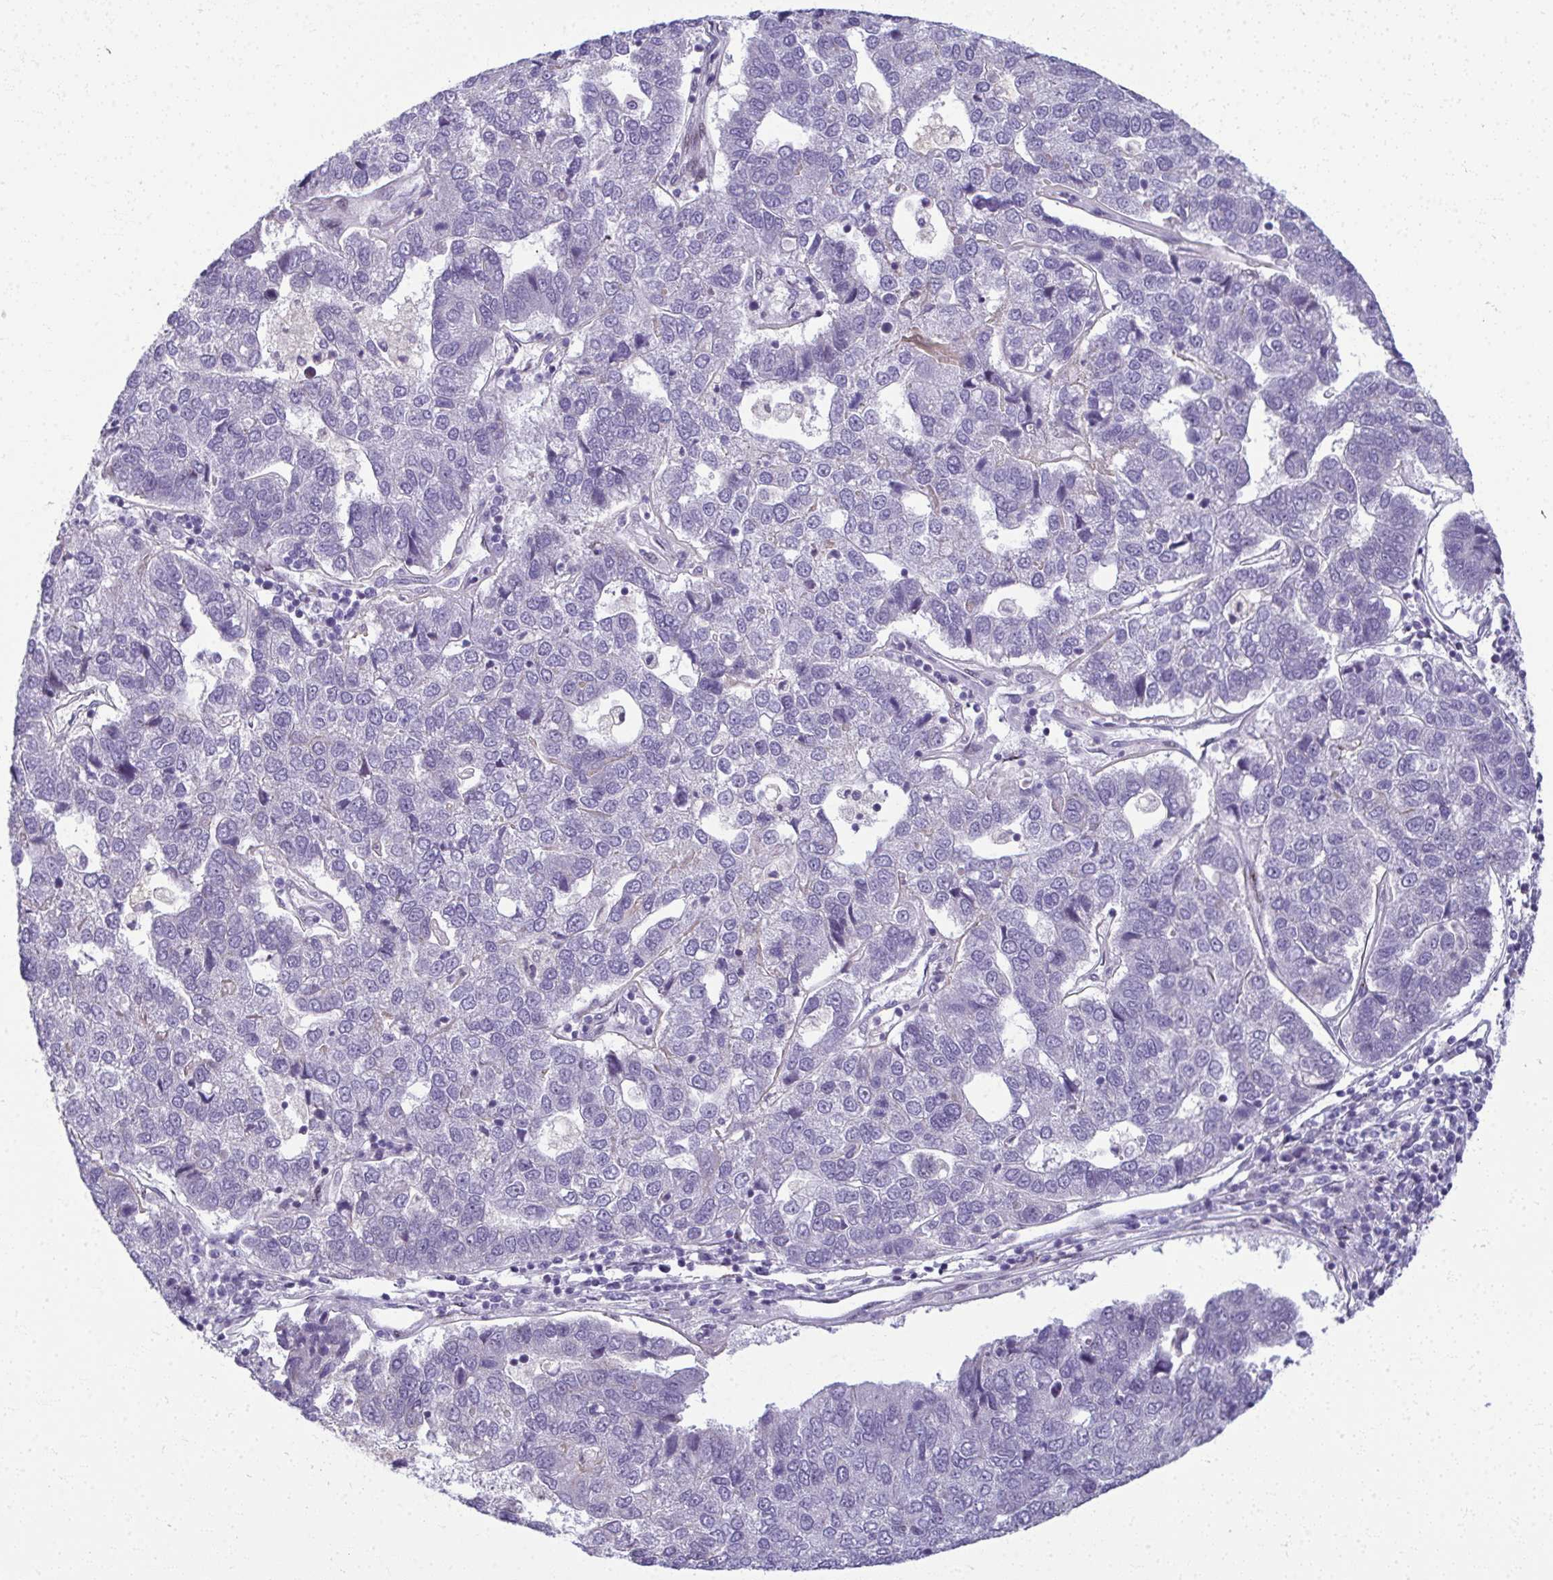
{"staining": {"intensity": "negative", "quantity": "none", "location": "none"}, "tissue": "pancreatic cancer", "cell_type": "Tumor cells", "image_type": "cancer", "snomed": [{"axis": "morphology", "description": "Adenocarcinoma, NOS"}, {"axis": "topography", "description": "Pancreas"}], "caption": "Adenocarcinoma (pancreatic) was stained to show a protein in brown. There is no significant staining in tumor cells.", "gene": "ODF1", "patient": {"sex": "female", "age": 61}}